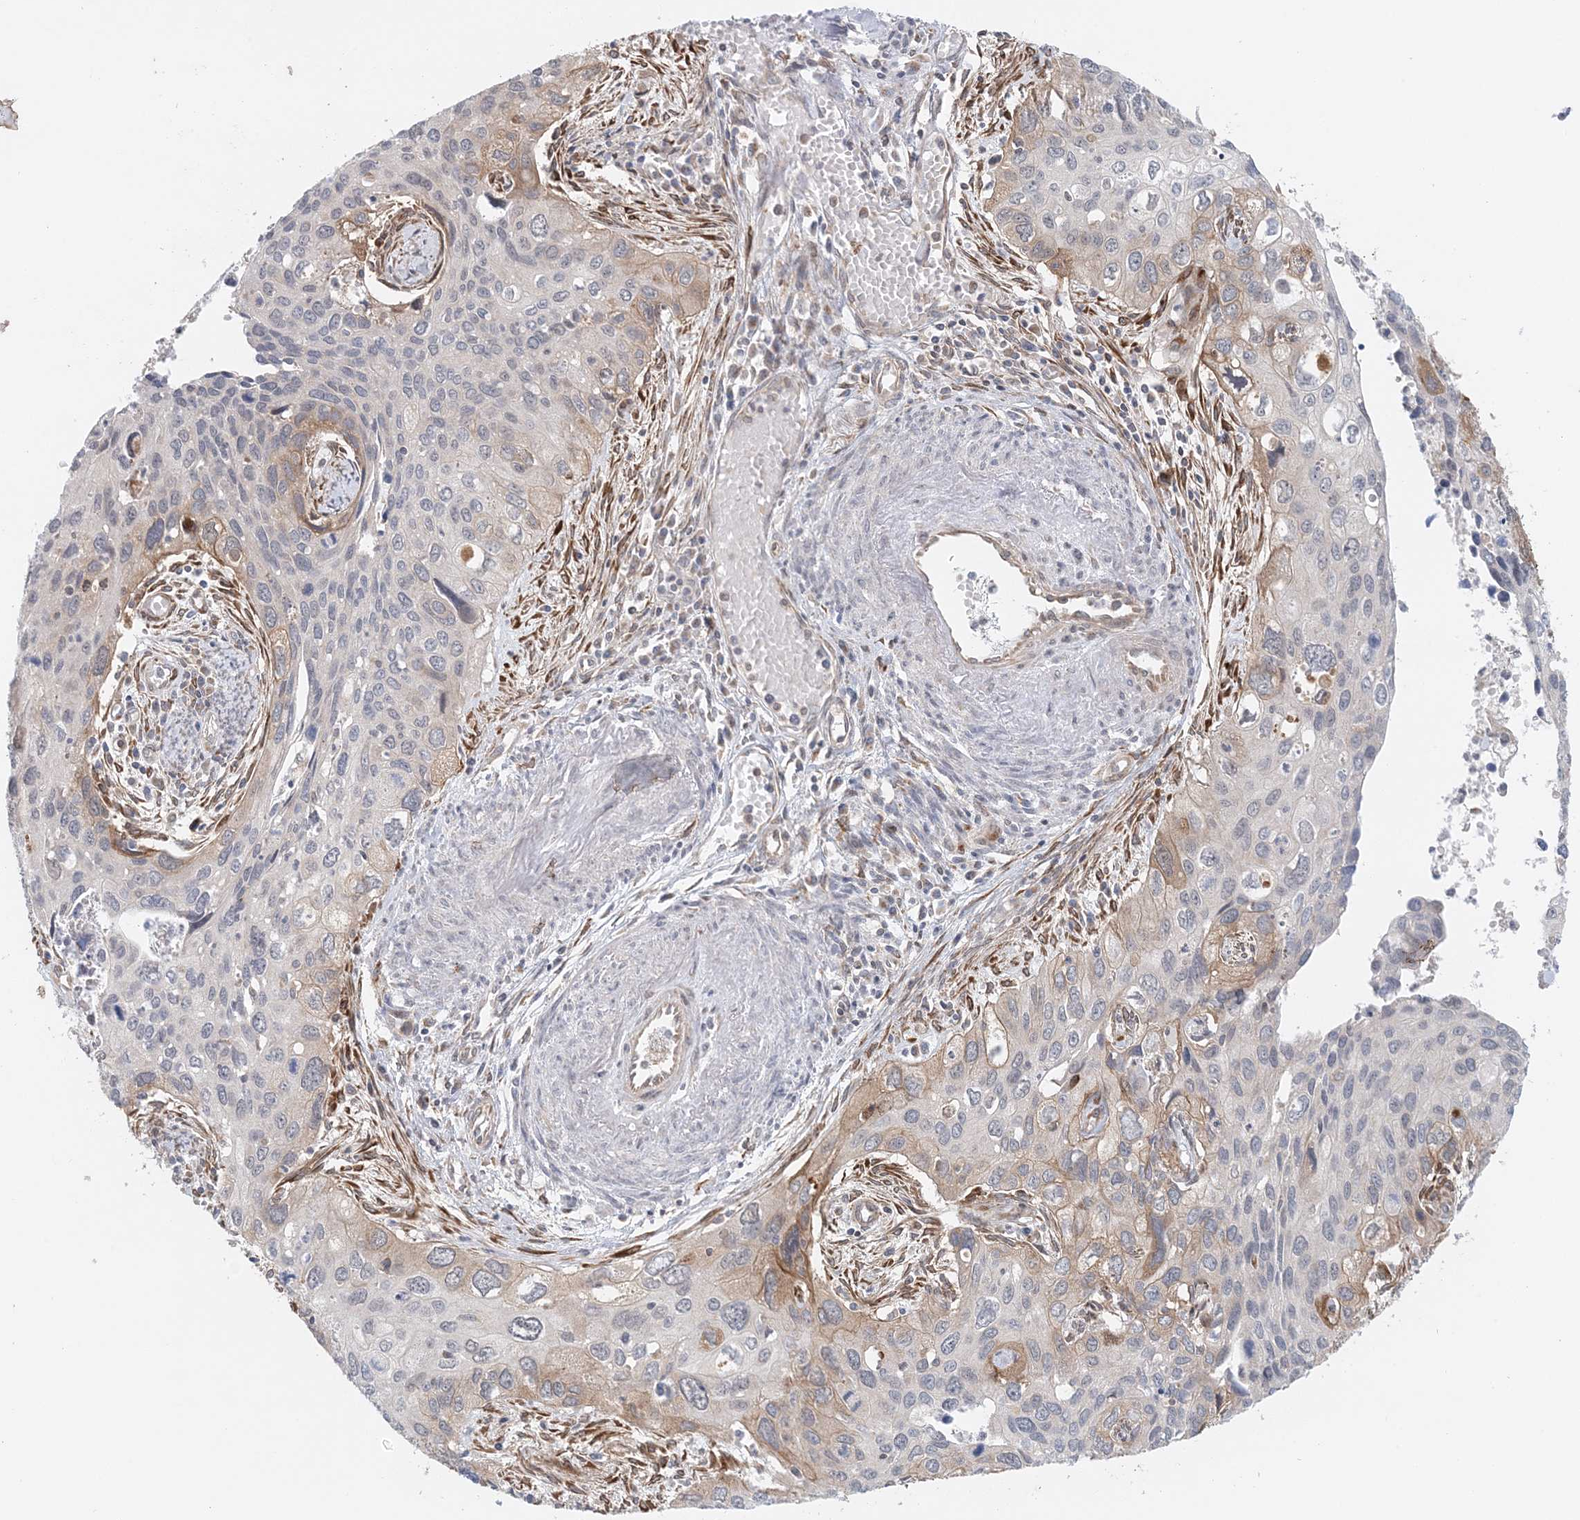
{"staining": {"intensity": "moderate", "quantity": "<25%", "location": "cytoplasmic/membranous"}, "tissue": "cervical cancer", "cell_type": "Tumor cells", "image_type": "cancer", "snomed": [{"axis": "morphology", "description": "Squamous cell carcinoma, NOS"}, {"axis": "topography", "description": "Cervix"}], "caption": "Protein staining displays moderate cytoplasmic/membranous expression in about <25% of tumor cells in cervical cancer (squamous cell carcinoma).", "gene": "PCYOX1L", "patient": {"sex": "female", "age": 55}}